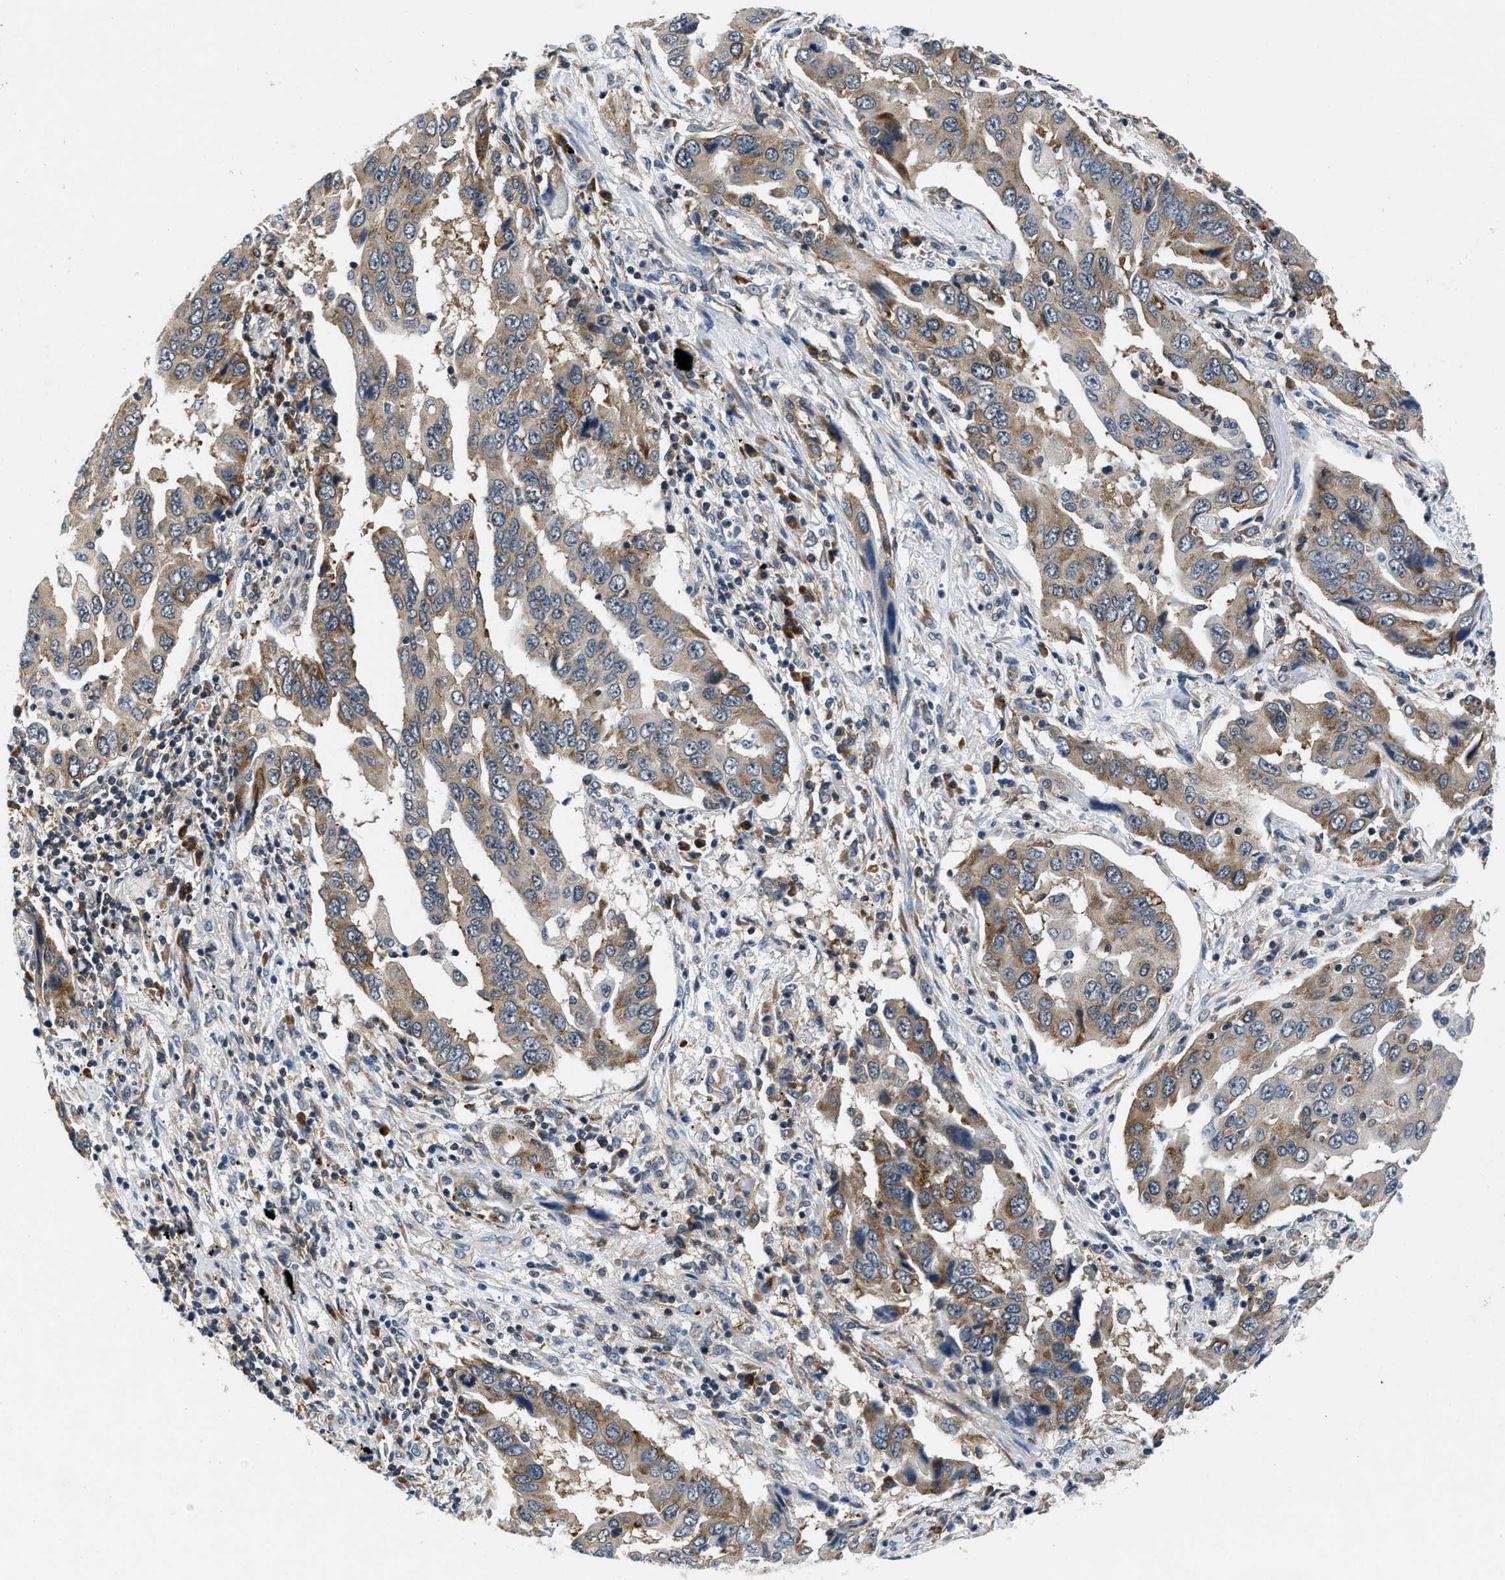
{"staining": {"intensity": "moderate", "quantity": ">75%", "location": "cytoplasmic/membranous"}, "tissue": "lung cancer", "cell_type": "Tumor cells", "image_type": "cancer", "snomed": [{"axis": "morphology", "description": "Adenocarcinoma, NOS"}, {"axis": "topography", "description": "Lung"}], "caption": "DAB (3,3'-diaminobenzidine) immunohistochemical staining of lung adenocarcinoma reveals moderate cytoplasmic/membranous protein expression in approximately >75% of tumor cells. (DAB = brown stain, brightfield microscopy at high magnification).", "gene": "PA2G4", "patient": {"sex": "female", "age": 65}}